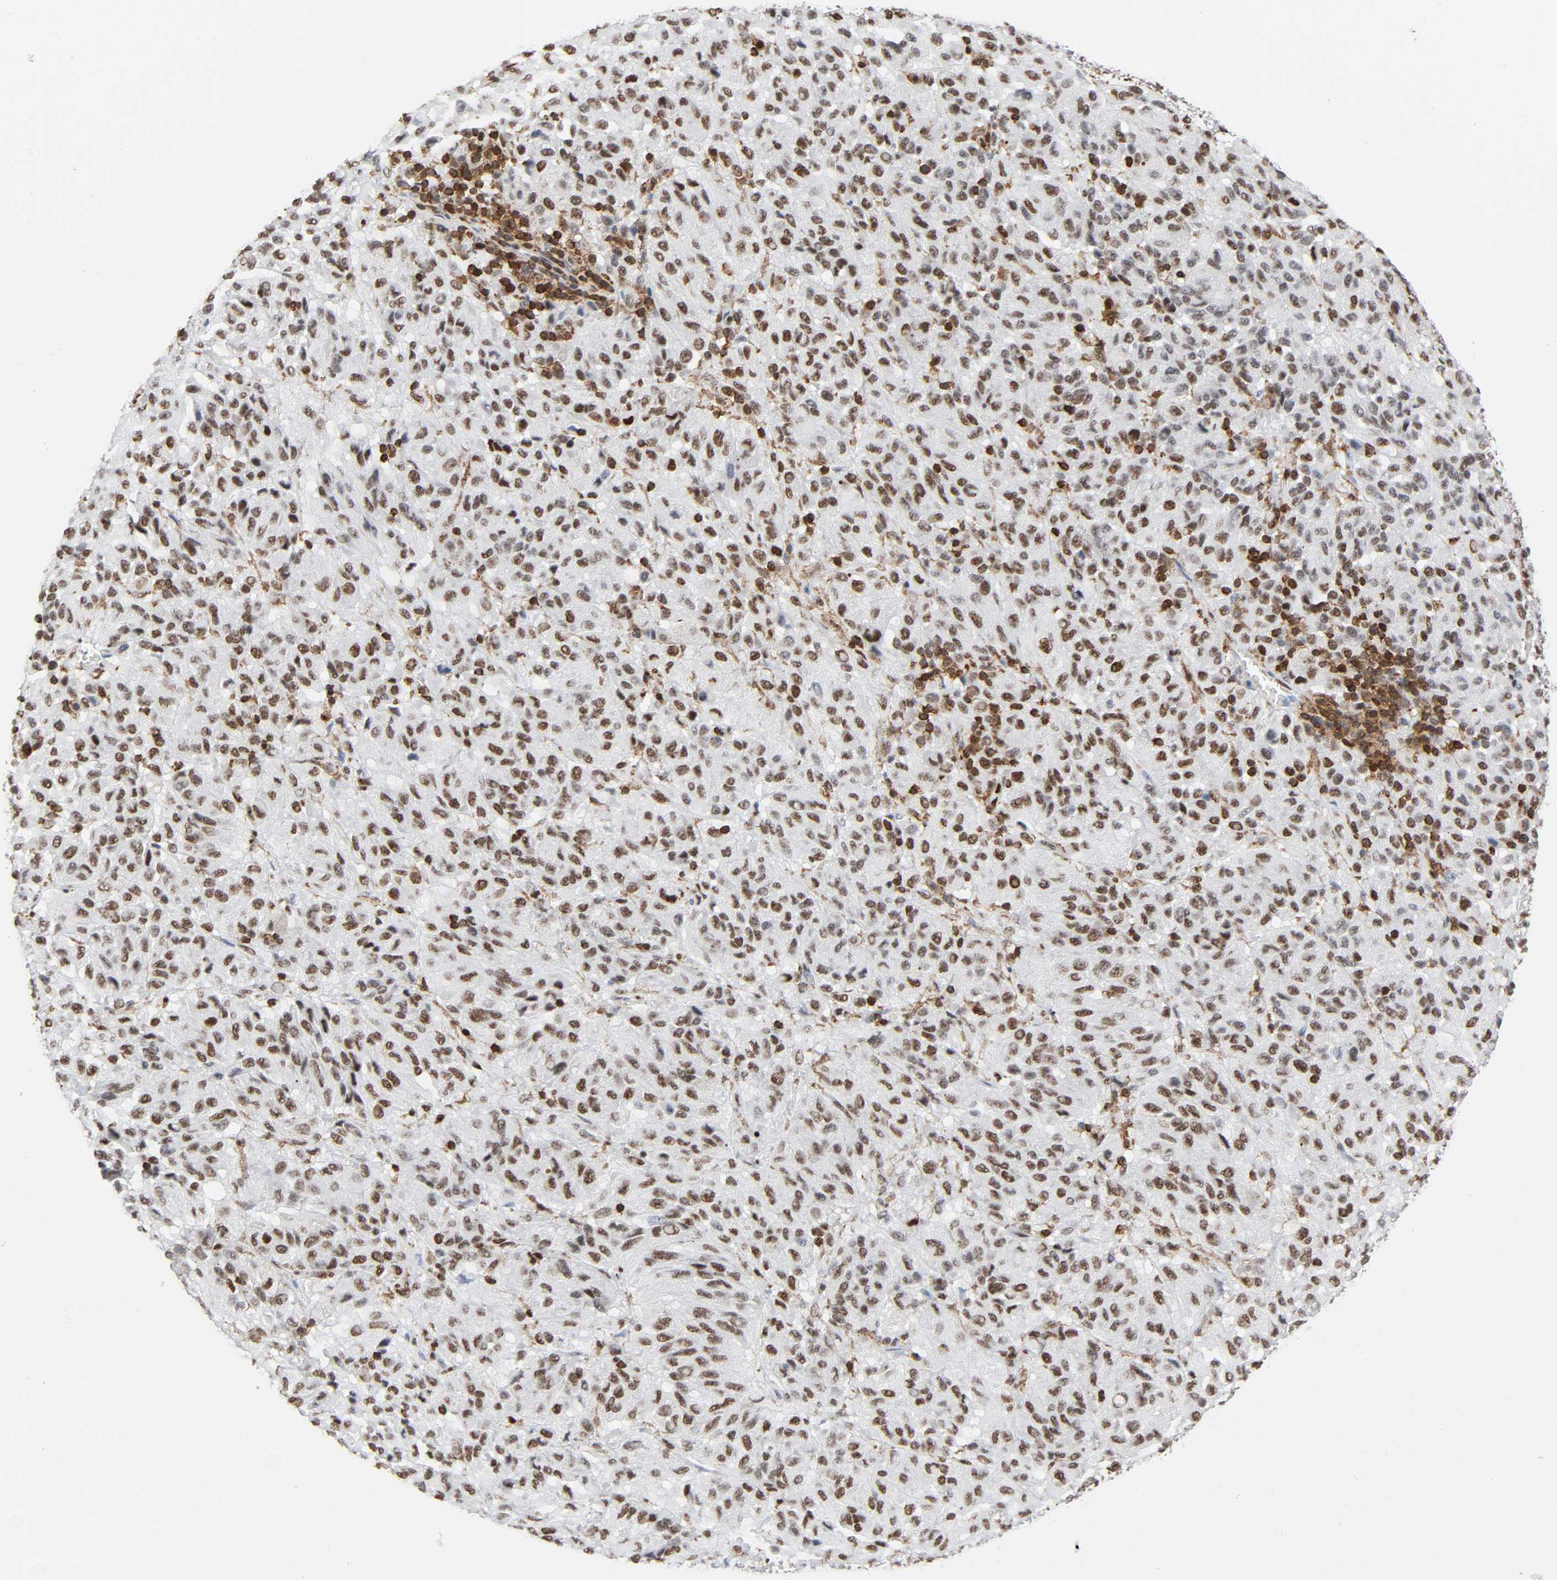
{"staining": {"intensity": "moderate", "quantity": ">75%", "location": "nuclear"}, "tissue": "melanoma", "cell_type": "Tumor cells", "image_type": "cancer", "snomed": [{"axis": "morphology", "description": "Malignant melanoma, Metastatic site"}, {"axis": "topography", "description": "Lung"}], "caption": "IHC of melanoma demonstrates medium levels of moderate nuclear expression in approximately >75% of tumor cells. (DAB (3,3'-diaminobenzidine) = brown stain, brightfield microscopy at high magnification).", "gene": "WAS", "patient": {"sex": "male", "age": 64}}